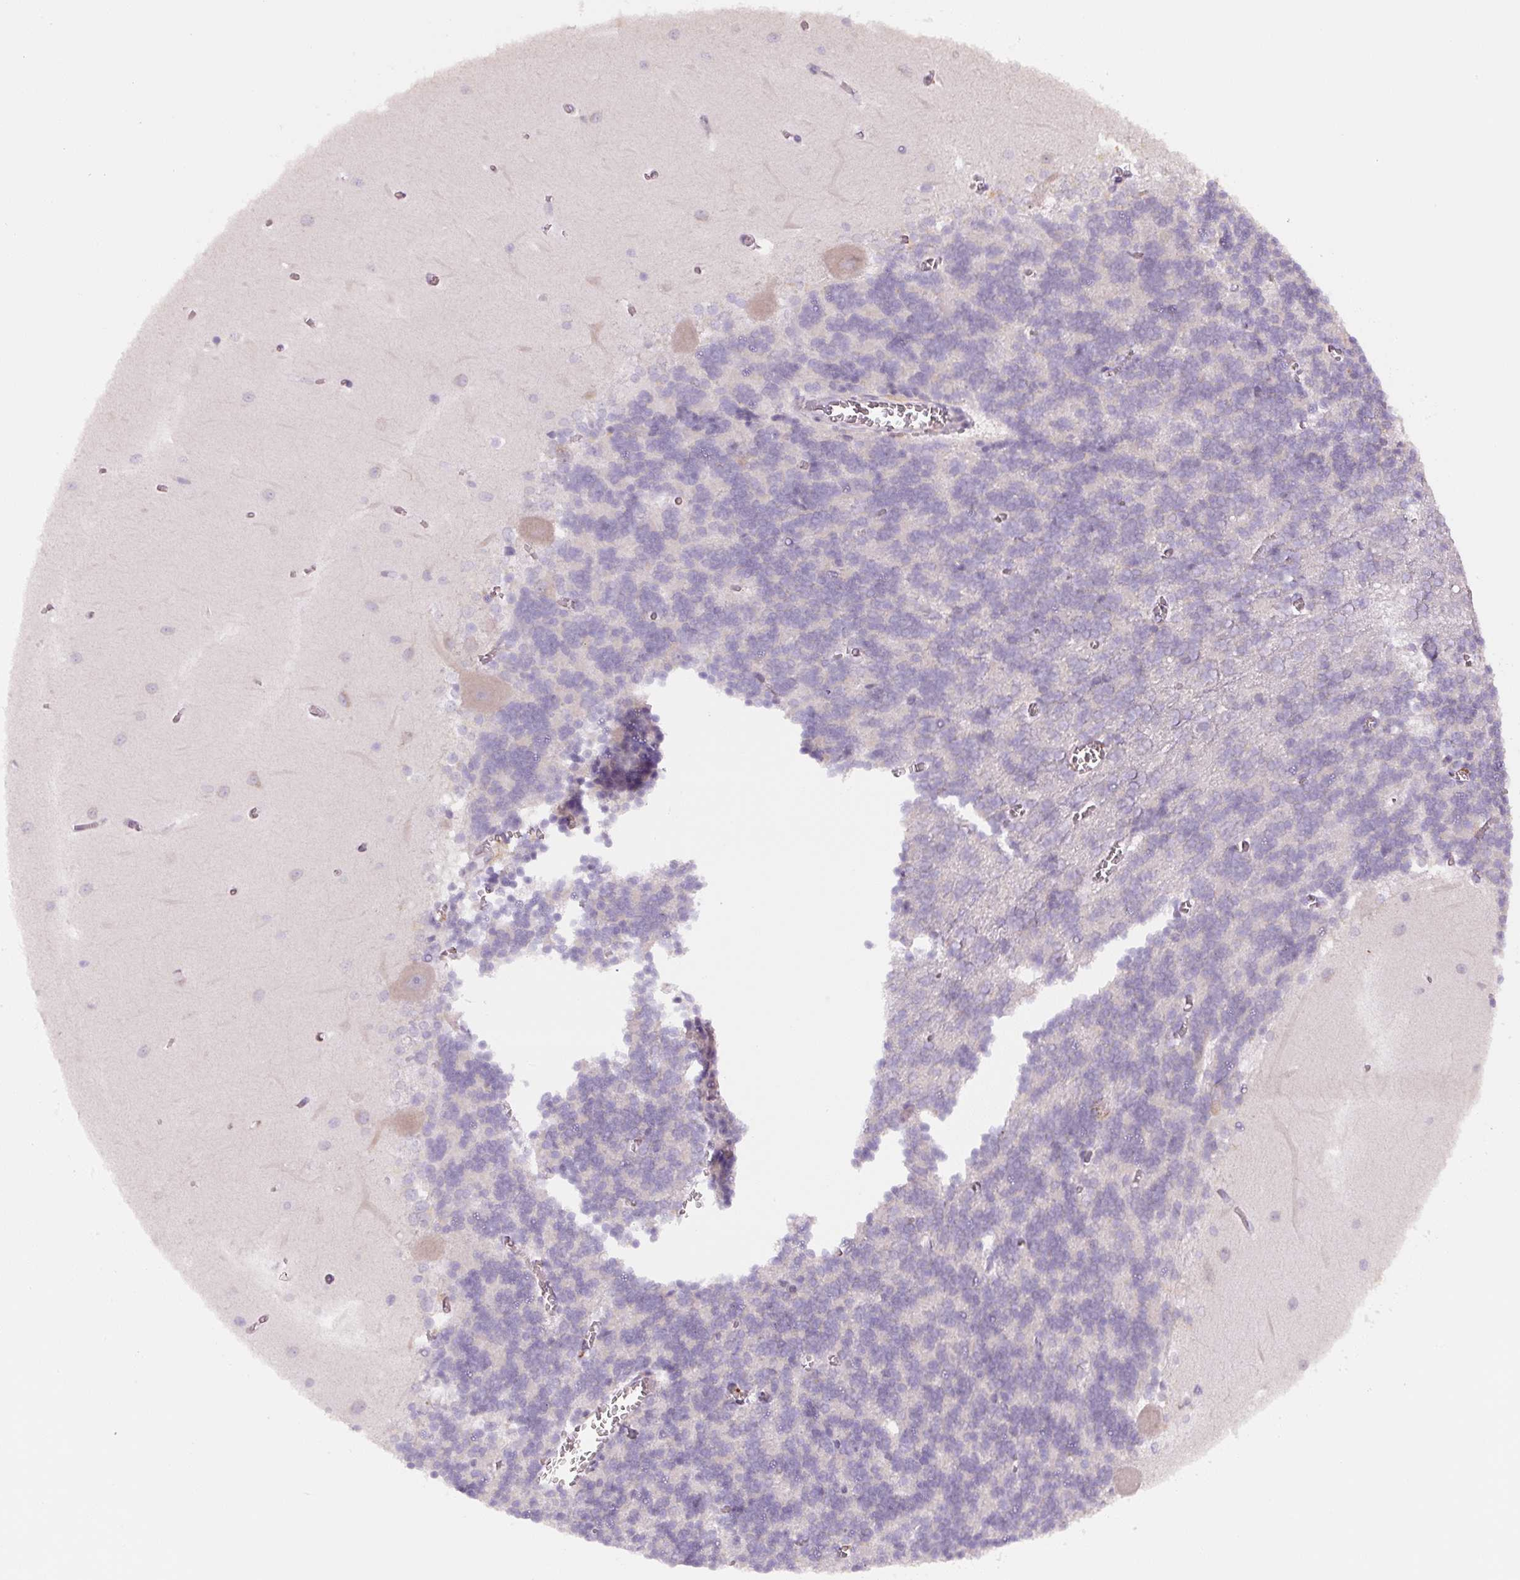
{"staining": {"intensity": "negative", "quantity": "none", "location": "none"}, "tissue": "cerebellum", "cell_type": "Cells in granular layer", "image_type": "normal", "snomed": [{"axis": "morphology", "description": "Normal tissue, NOS"}, {"axis": "topography", "description": "Cerebellum"}], "caption": "Cells in granular layer show no significant staining in unremarkable cerebellum. Nuclei are stained in blue.", "gene": "YIF1B", "patient": {"sex": "male", "age": 37}}